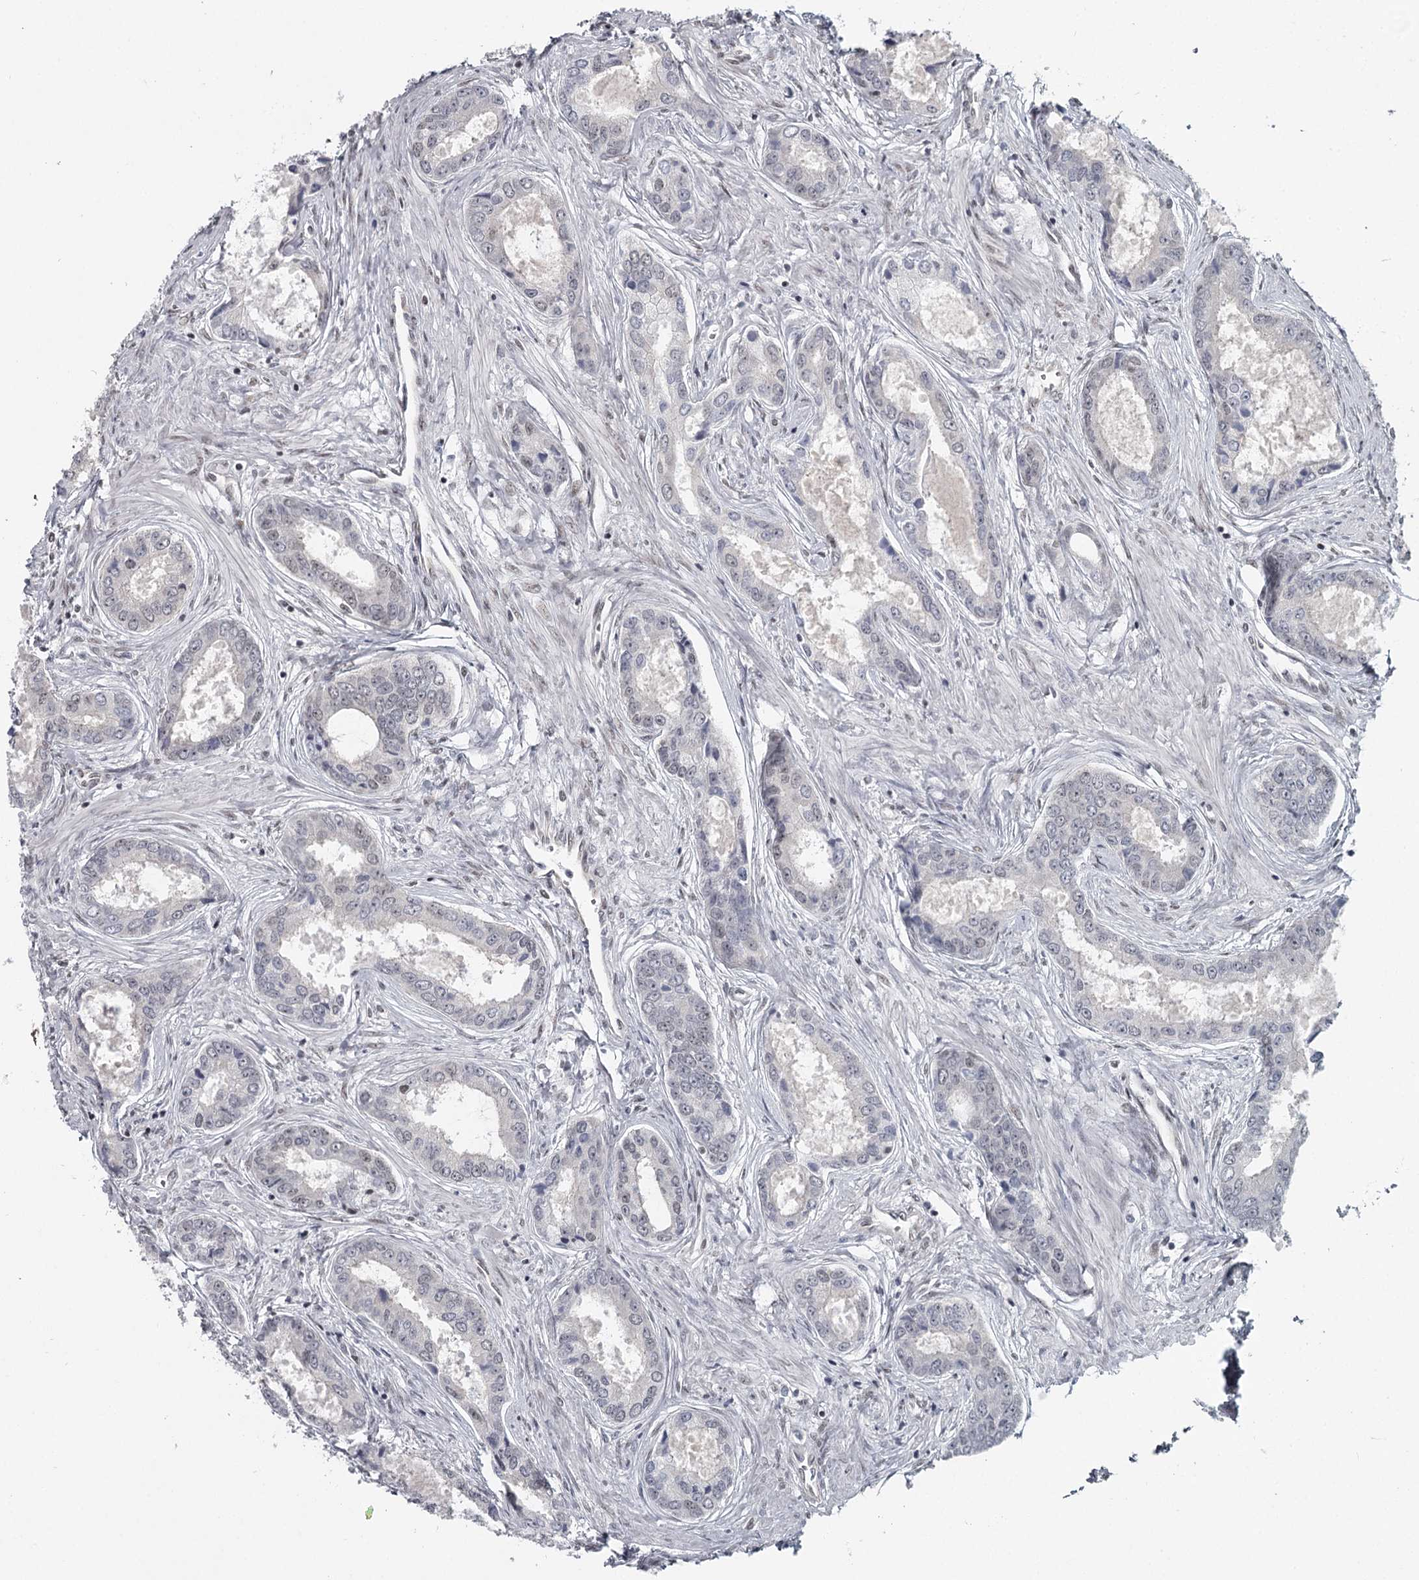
{"staining": {"intensity": "negative", "quantity": "none", "location": "none"}, "tissue": "prostate cancer", "cell_type": "Tumor cells", "image_type": "cancer", "snomed": [{"axis": "morphology", "description": "Adenocarcinoma, Low grade"}, {"axis": "topography", "description": "Prostate"}], "caption": "A histopathology image of human low-grade adenocarcinoma (prostate) is negative for staining in tumor cells.", "gene": "FAM13C", "patient": {"sex": "male", "age": 68}}